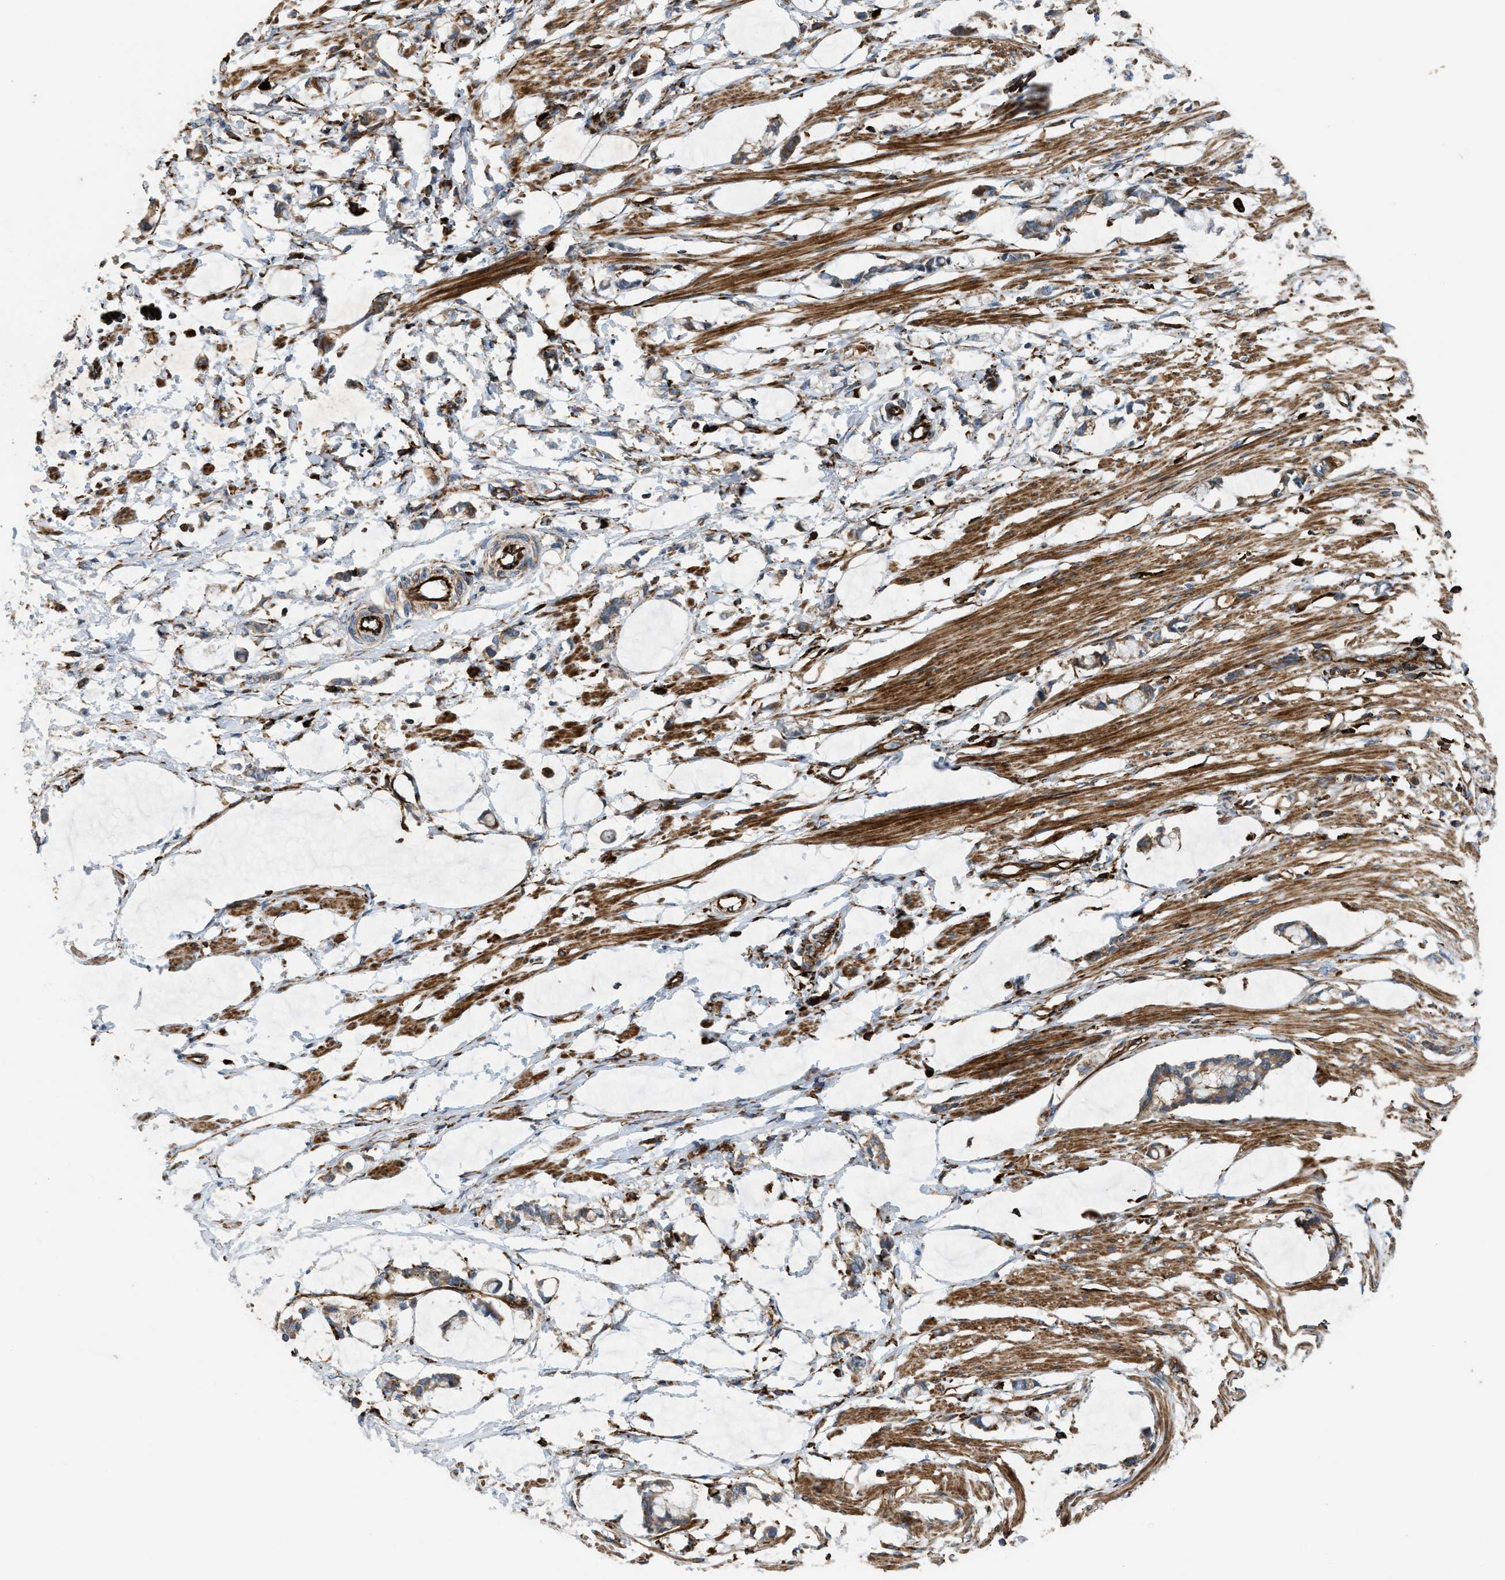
{"staining": {"intensity": "strong", "quantity": ">75%", "location": "cytoplasmic/membranous"}, "tissue": "smooth muscle", "cell_type": "Smooth muscle cells", "image_type": "normal", "snomed": [{"axis": "morphology", "description": "Normal tissue, NOS"}, {"axis": "morphology", "description": "Adenocarcinoma, NOS"}, {"axis": "topography", "description": "Smooth muscle"}, {"axis": "topography", "description": "Colon"}], "caption": "Human smooth muscle stained with a brown dye exhibits strong cytoplasmic/membranous positive expression in about >75% of smooth muscle cells.", "gene": "EGLN1", "patient": {"sex": "male", "age": 14}}